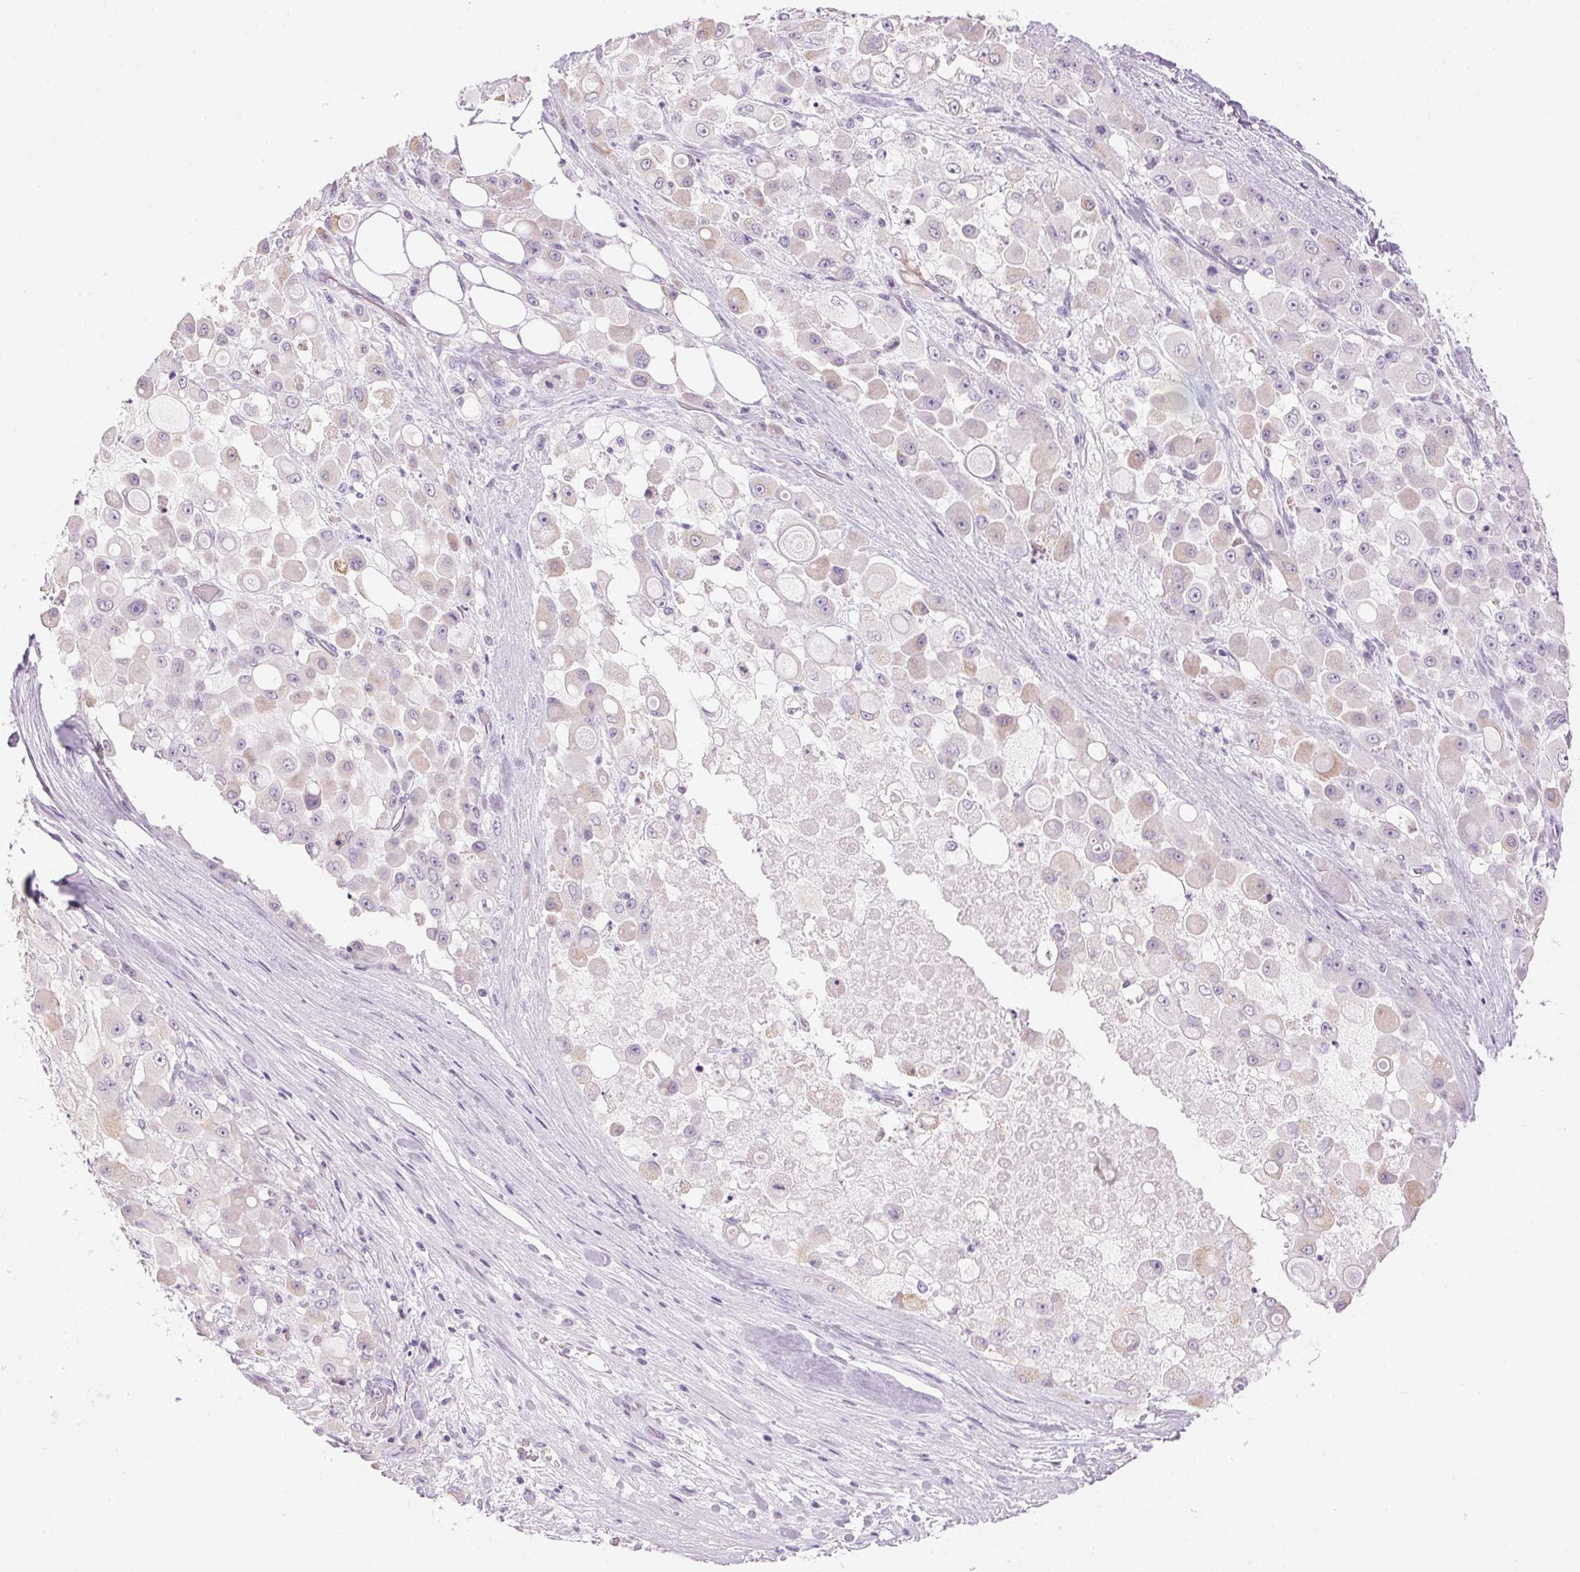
{"staining": {"intensity": "negative", "quantity": "none", "location": "none"}, "tissue": "stomach cancer", "cell_type": "Tumor cells", "image_type": "cancer", "snomed": [{"axis": "morphology", "description": "Adenocarcinoma, NOS"}, {"axis": "topography", "description": "Stomach"}], "caption": "This is an IHC image of adenocarcinoma (stomach). There is no staining in tumor cells.", "gene": "HSD17B2", "patient": {"sex": "female", "age": 76}}